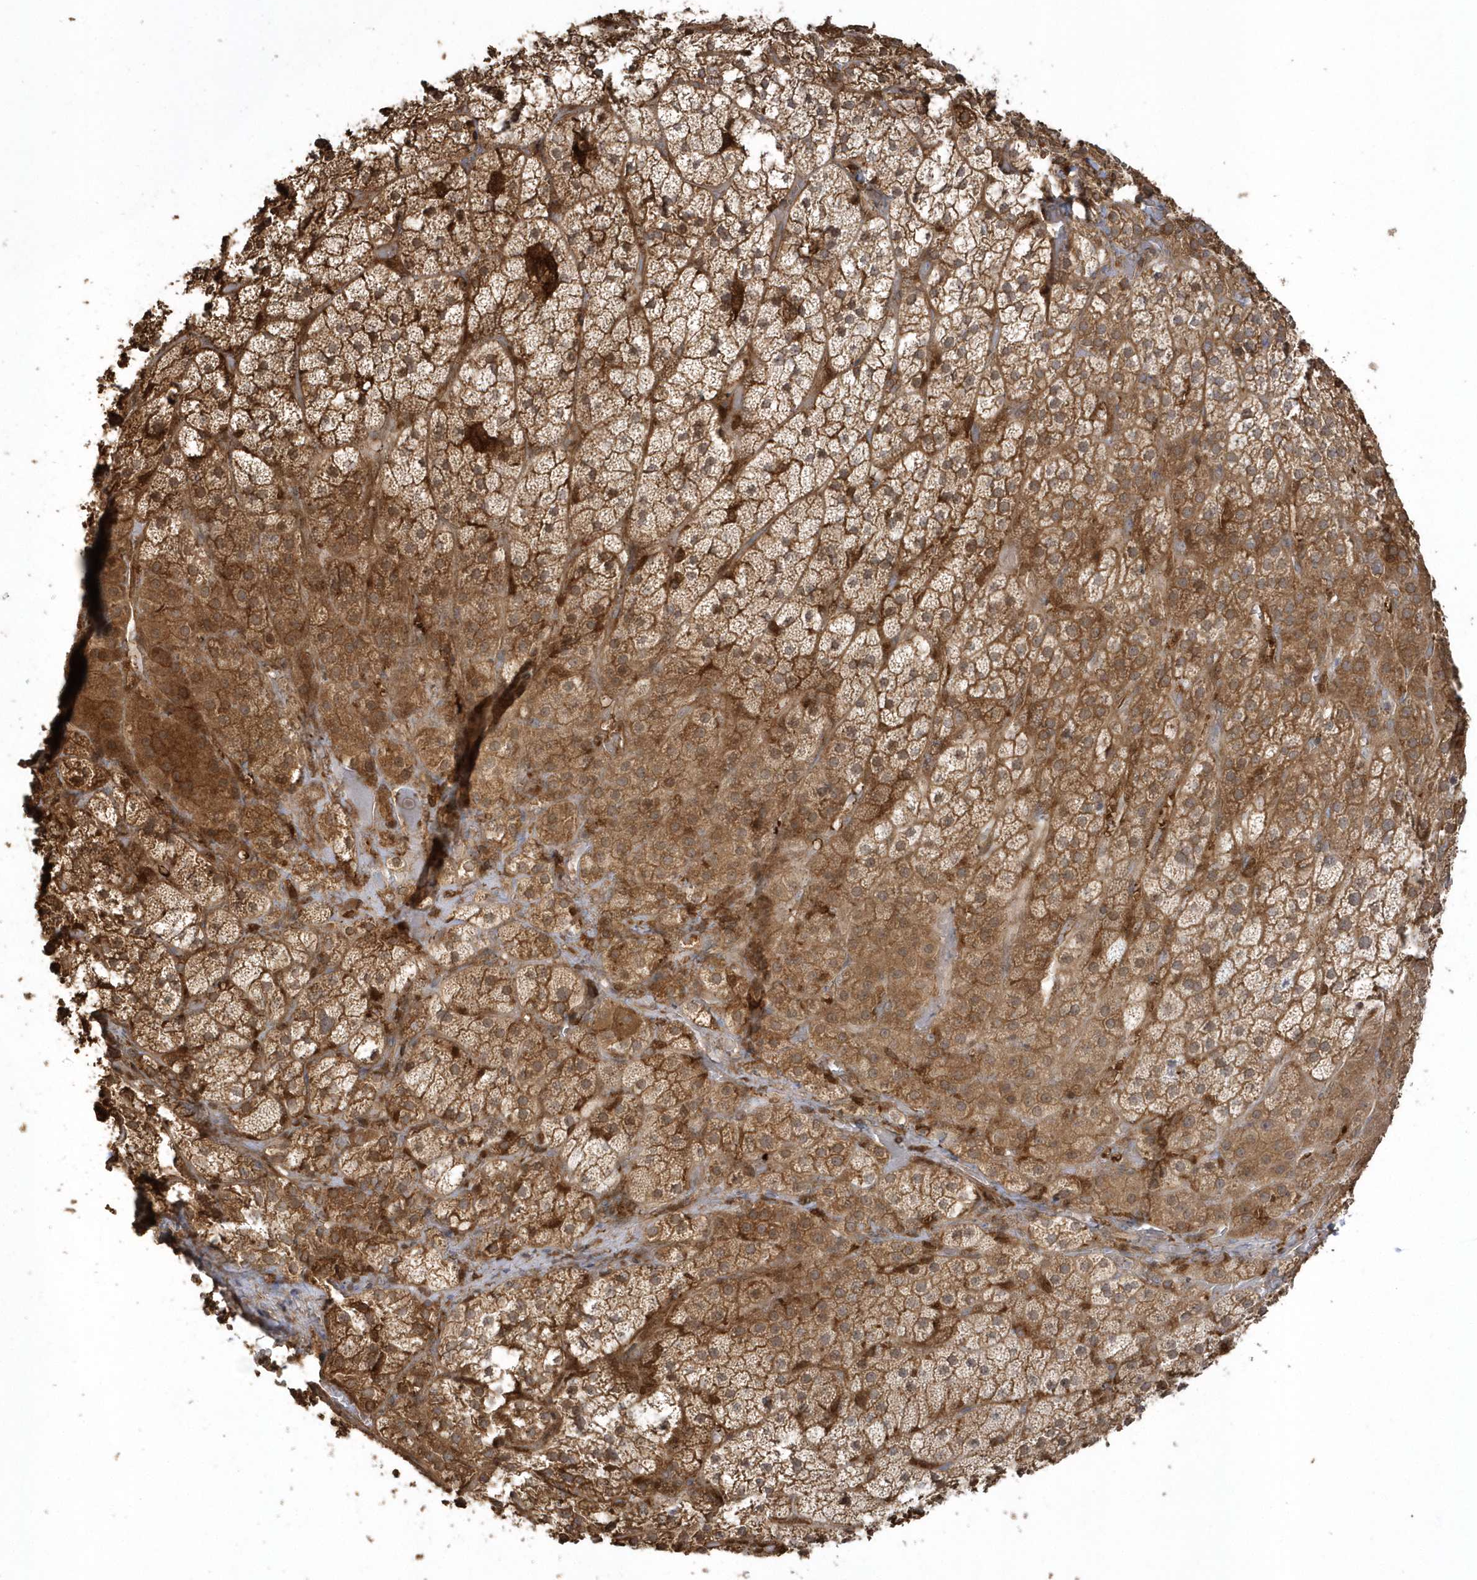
{"staining": {"intensity": "strong", "quantity": ">75%", "location": "cytoplasmic/membranous,nuclear"}, "tissue": "adrenal gland", "cell_type": "Glandular cells", "image_type": "normal", "snomed": [{"axis": "morphology", "description": "Normal tissue, NOS"}, {"axis": "topography", "description": "Adrenal gland"}], "caption": "Immunohistochemistry image of benign human adrenal gland stained for a protein (brown), which exhibits high levels of strong cytoplasmic/membranous,nuclear expression in approximately >75% of glandular cells.", "gene": "HNMT", "patient": {"sex": "male", "age": 57}}